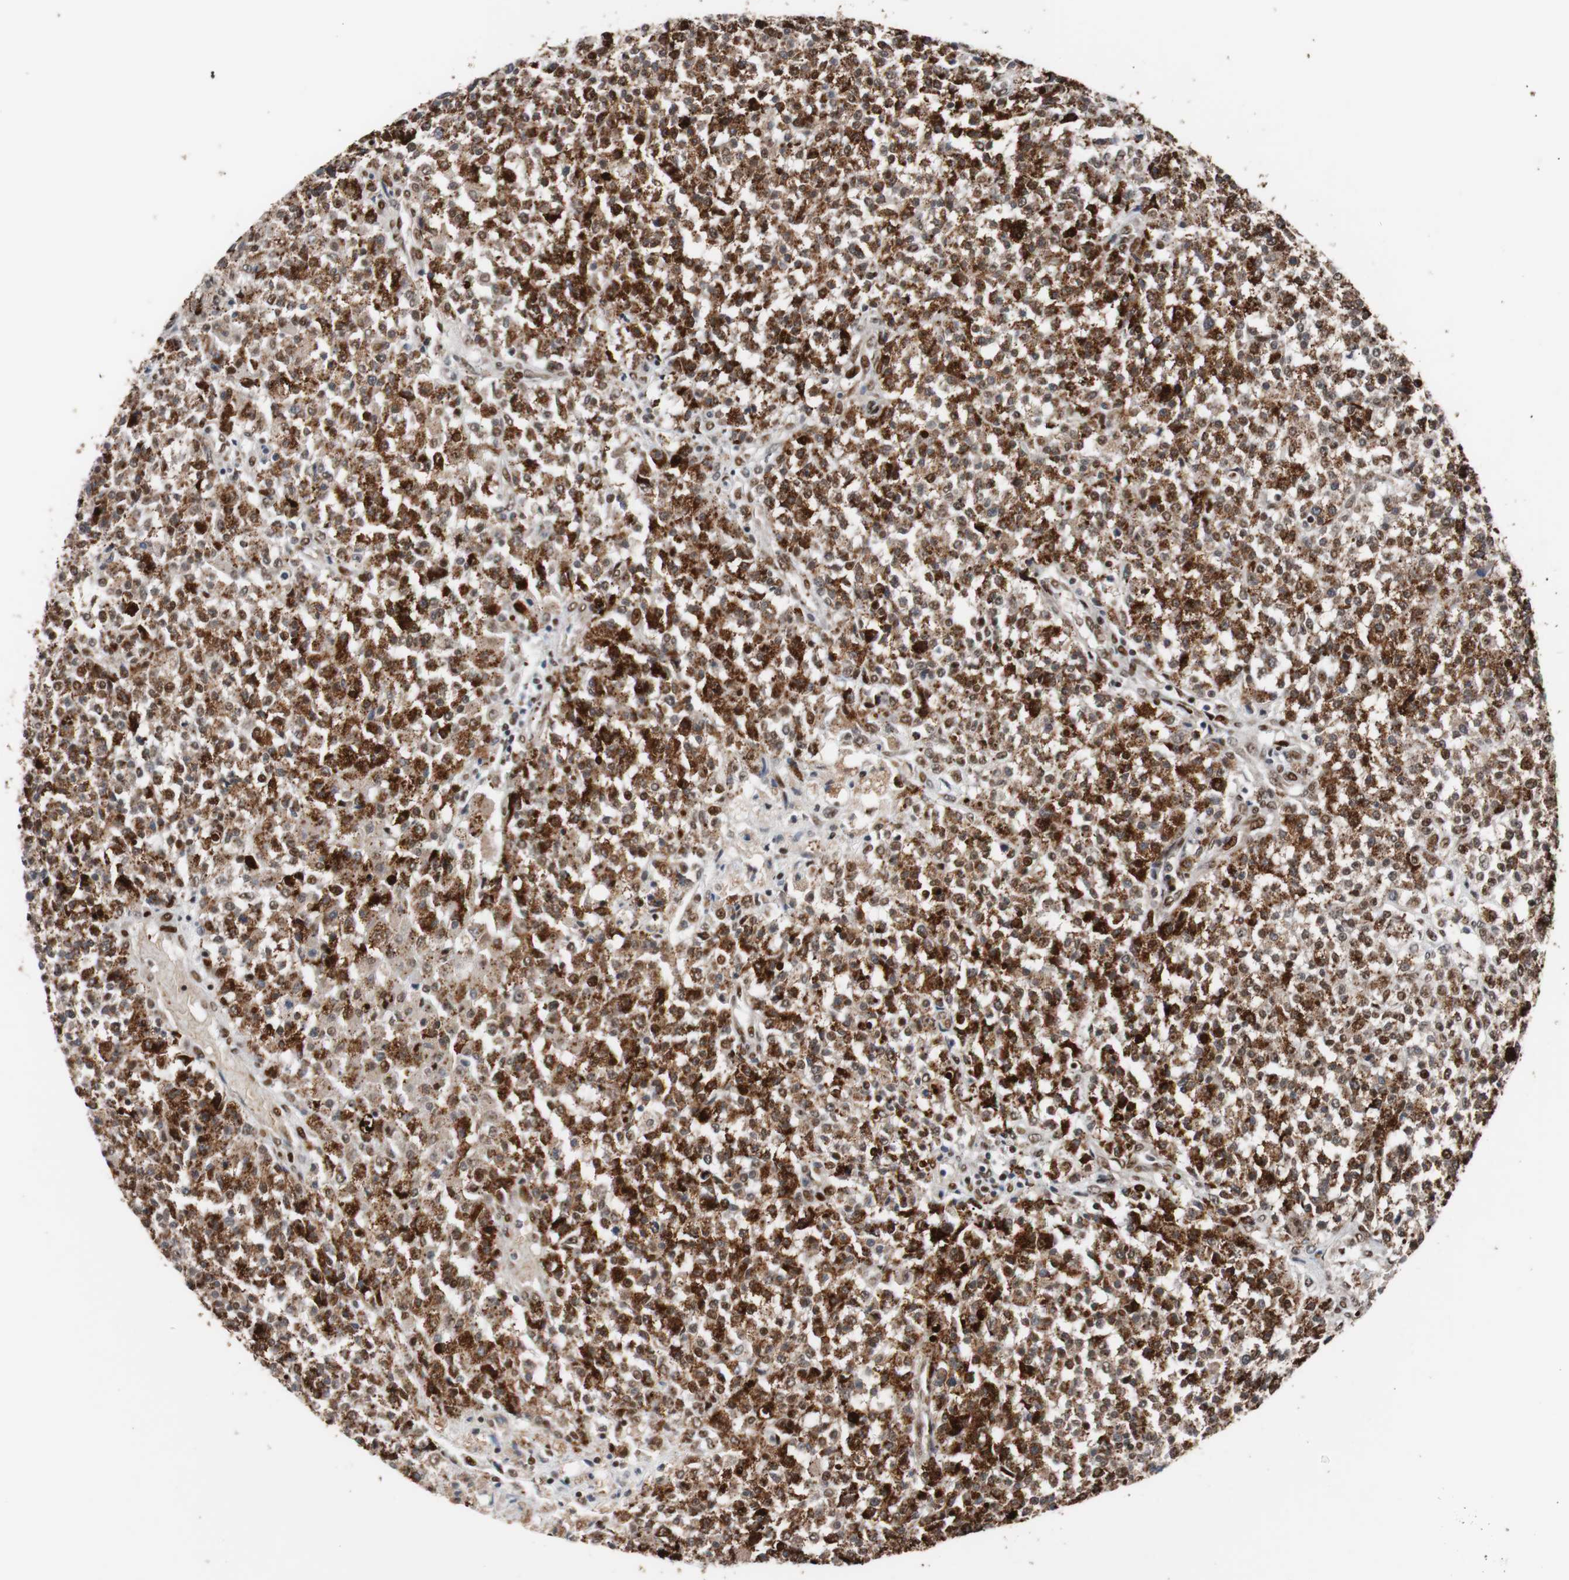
{"staining": {"intensity": "strong", "quantity": ">75%", "location": "nuclear"}, "tissue": "testis cancer", "cell_type": "Tumor cells", "image_type": "cancer", "snomed": [{"axis": "morphology", "description": "Seminoma, NOS"}, {"axis": "topography", "description": "Testis"}], "caption": "Brown immunohistochemical staining in testis seminoma reveals strong nuclear positivity in about >75% of tumor cells.", "gene": "NBL1", "patient": {"sex": "male", "age": 59}}